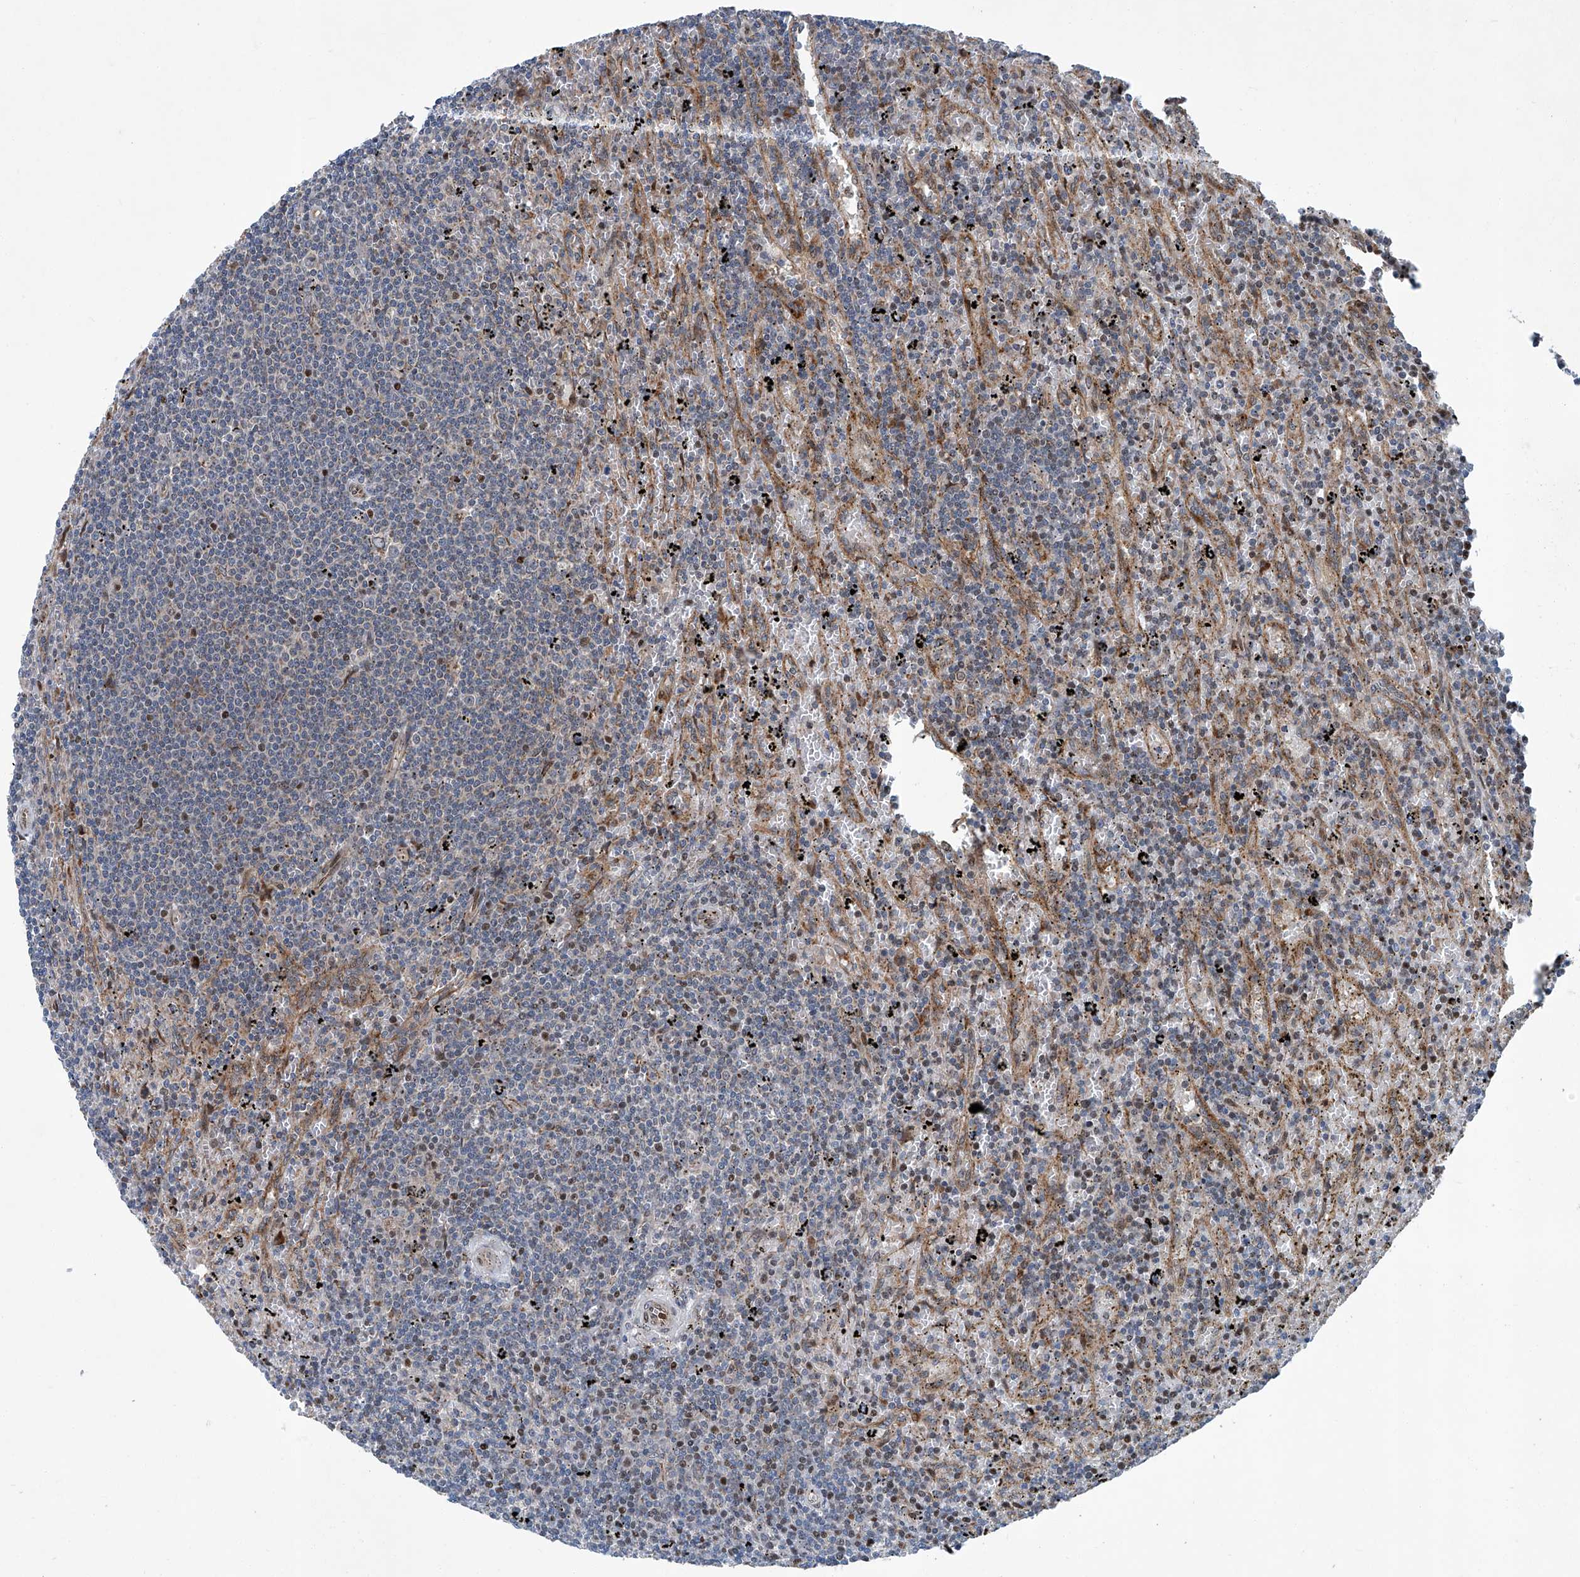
{"staining": {"intensity": "negative", "quantity": "none", "location": "none"}, "tissue": "lymphoma", "cell_type": "Tumor cells", "image_type": "cancer", "snomed": [{"axis": "morphology", "description": "Malignant lymphoma, non-Hodgkin's type, Low grade"}, {"axis": "topography", "description": "Spleen"}], "caption": "This is a micrograph of immunohistochemistry staining of lymphoma, which shows no positivity in tumor cells.", "gene": "GPR132", "patient": {"sex": "male", "age": 76}}